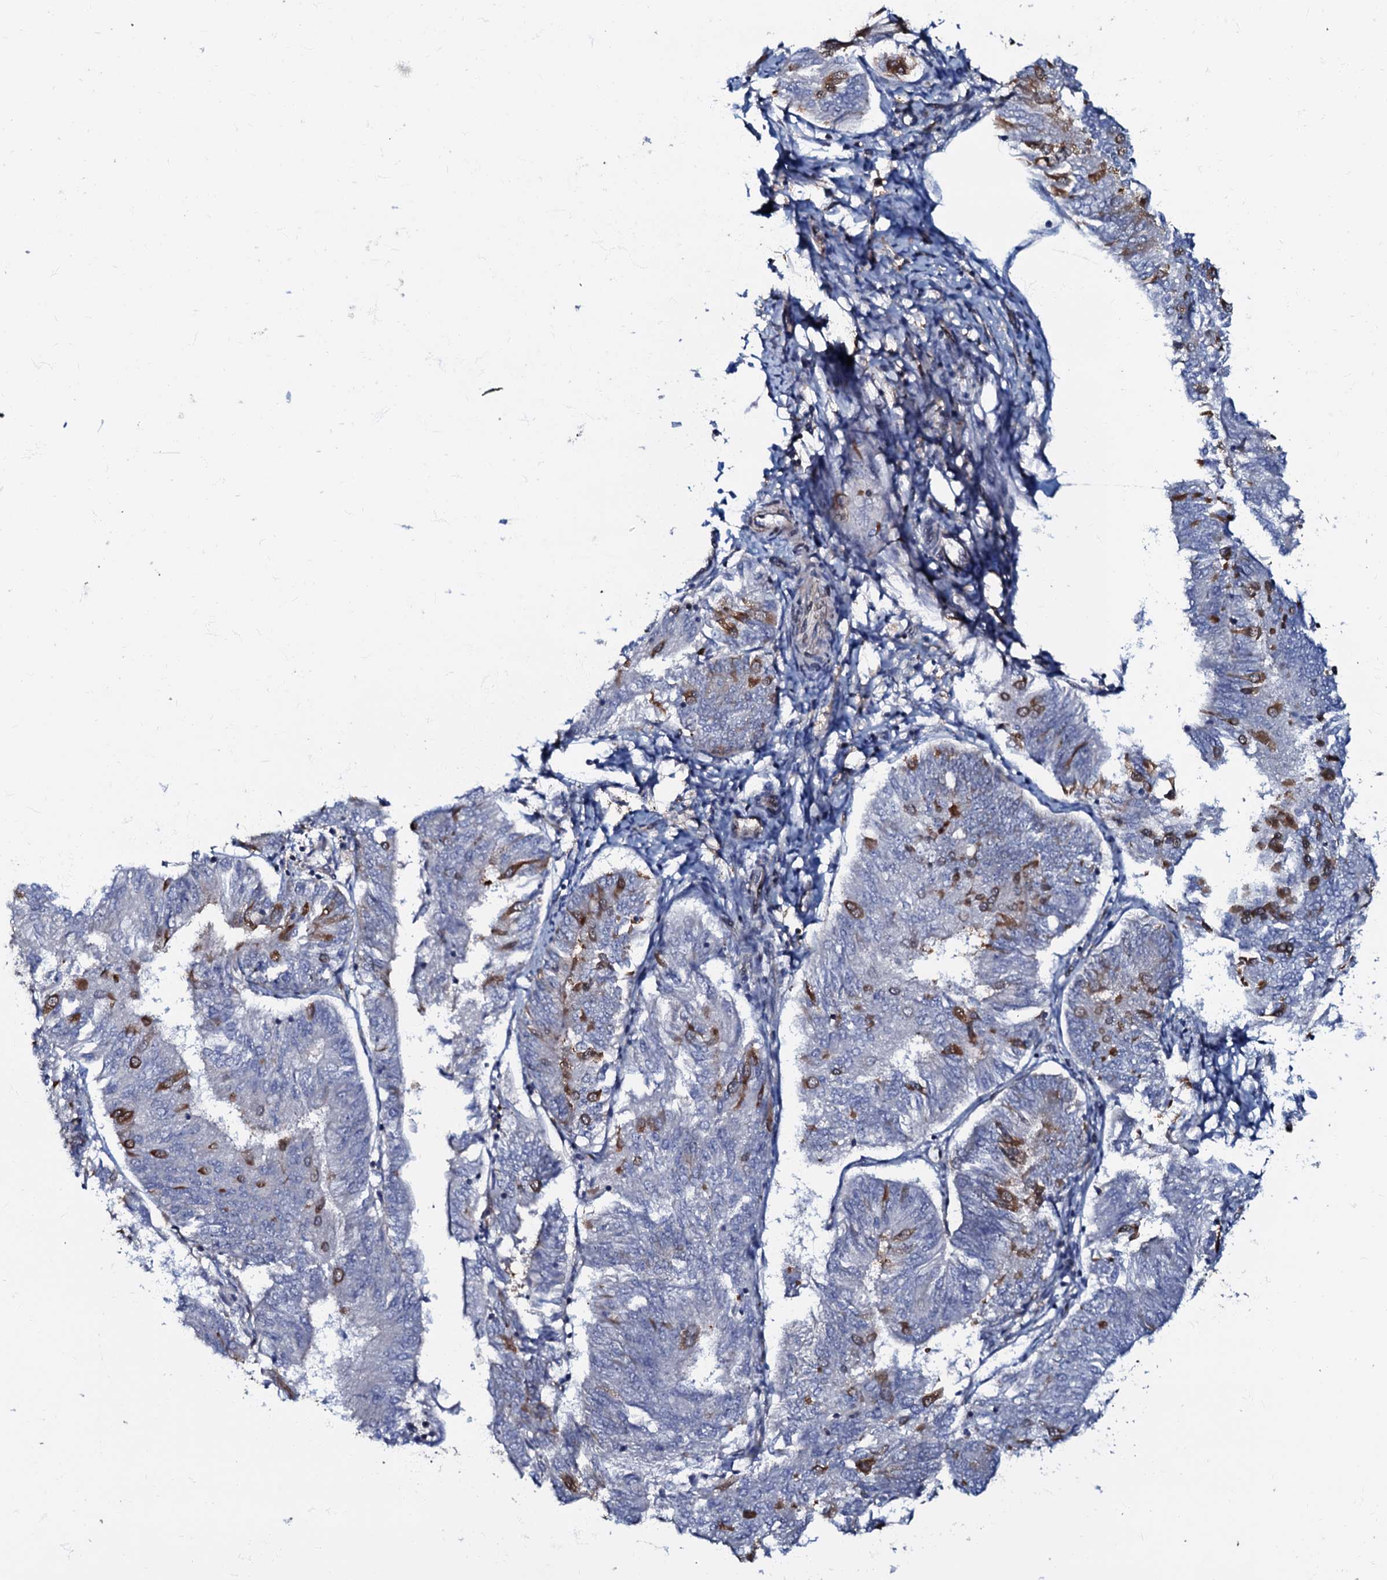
{"staining": {"intensity": "moderate", "quantity": "<25%", "location": "cytoplasmic/membranous"}, "tissue": "endometrial cancer", "cell_type": "Tumor cells", "image_type": "cancer", "snomed": [{"axis": "morphology", "description": "Adenocarcinoma, NOS"}, {"axis": "topography", "description": "Endometrium"}], "caption": "Adenocarcinoma (endometrial) stained with DAB (3,3'-diaminobenzidine) immunohistochemistry (IHC) shows low levels of moderate cytoplasmic/membranous staining in approximately <25% of tumor cells.", "gene": "OSBP", "patient": {"sex": "female", "age": 58}}